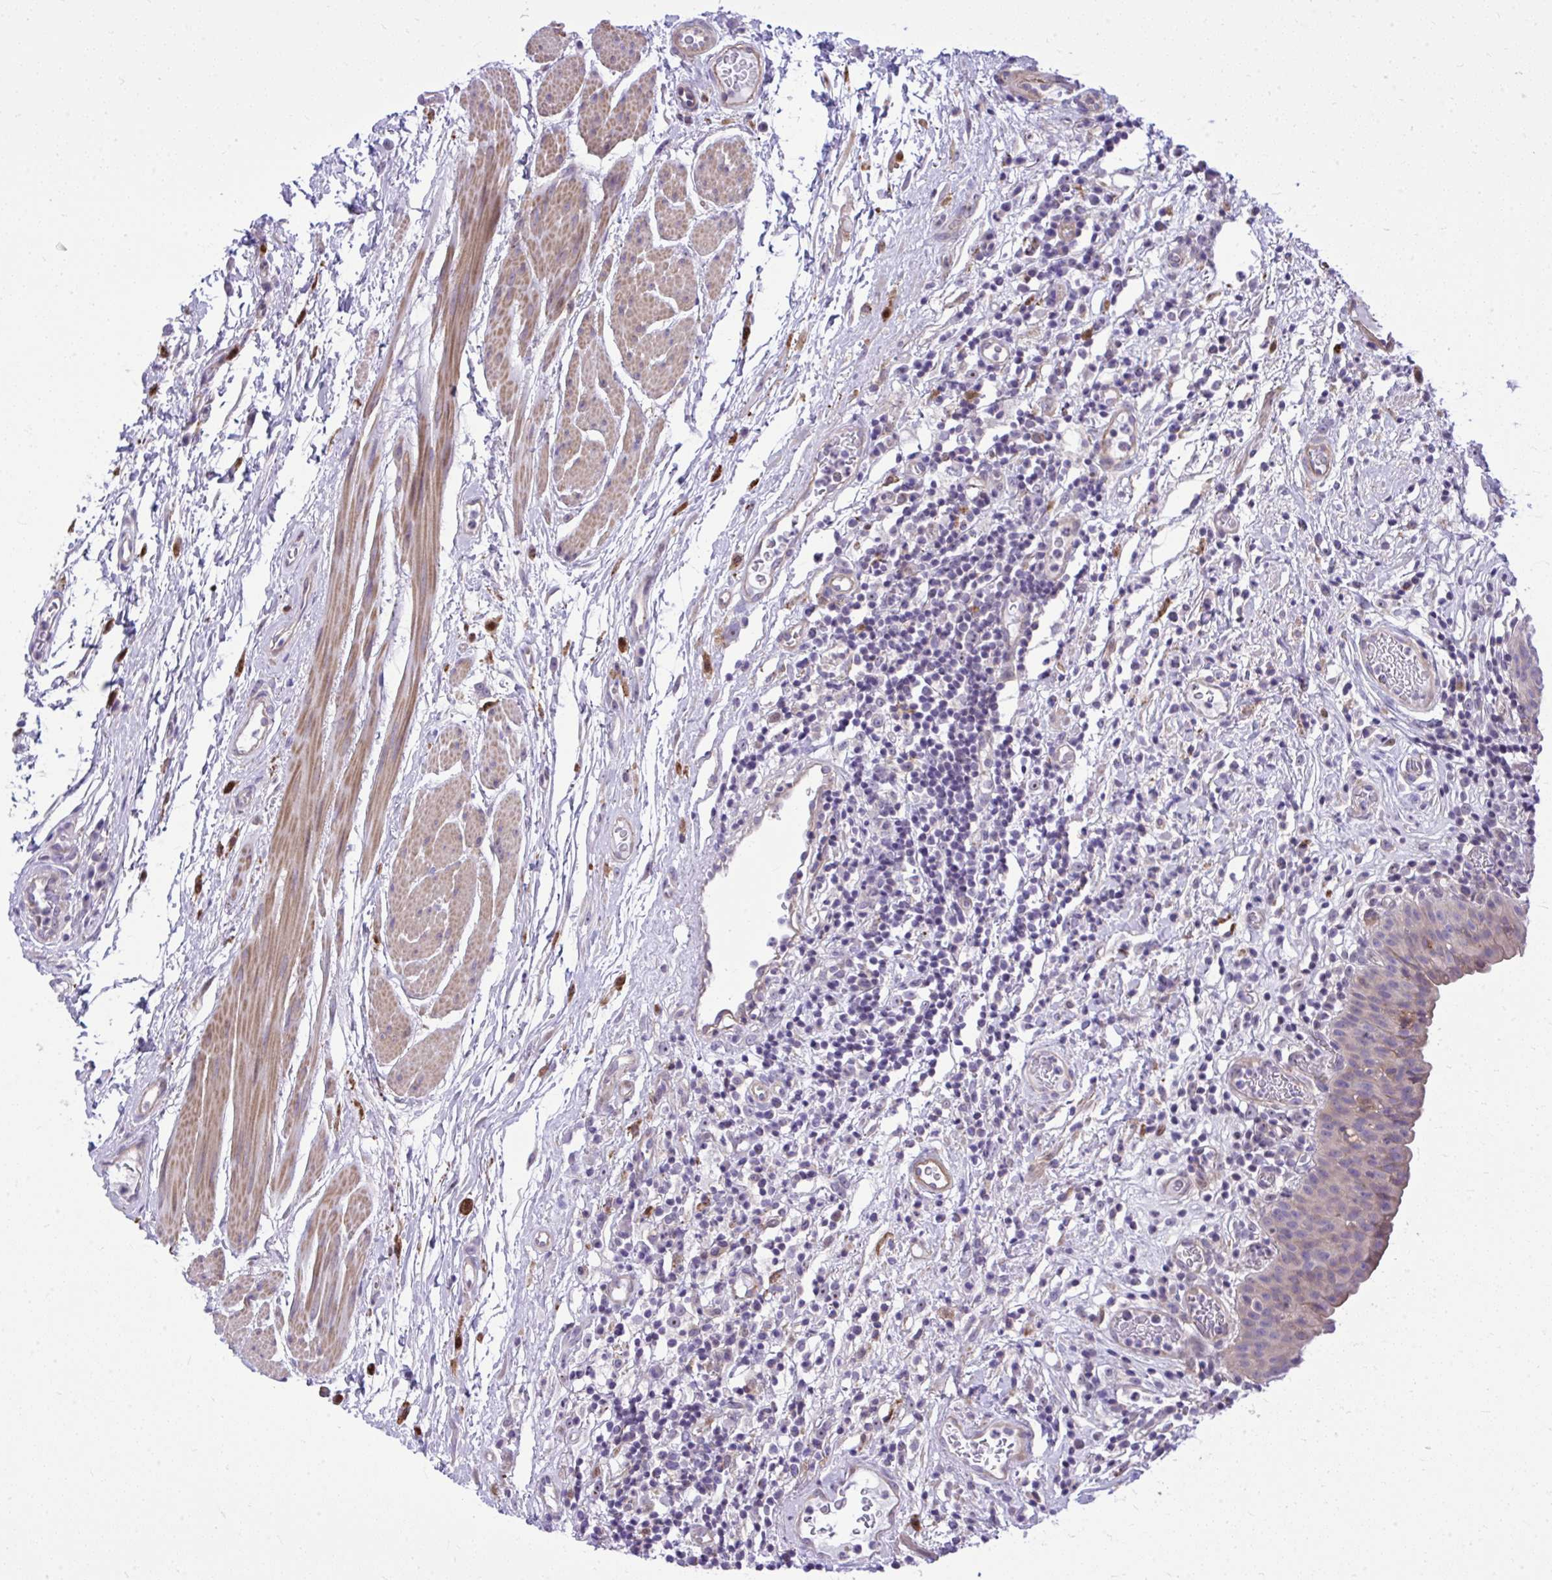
{"staining": {"intensity": "weak", "quantity": "<25%", "location": "cytoplasmic/membranous"}, "tissue": "urinary bladder", "cell_type": "Urothelial cells", "image_type": "normal", "snomed": [{"axis": "morphology", "description": "Normal tissue, NOS"}, {"axis": "morphology", "description": "Inflammation, NOS"}, {"axis": "topography", "description": "Urinary bladder"}], "caption": "A photomicrograph of human urinary bladder is negative for staining in urothelial cells. The staining is performed using DAB brown chromogen with nuclei counter-stained in using hematoxylin.", "gene": "GRK4", "patient": {"sex": "male", "age": 57}}